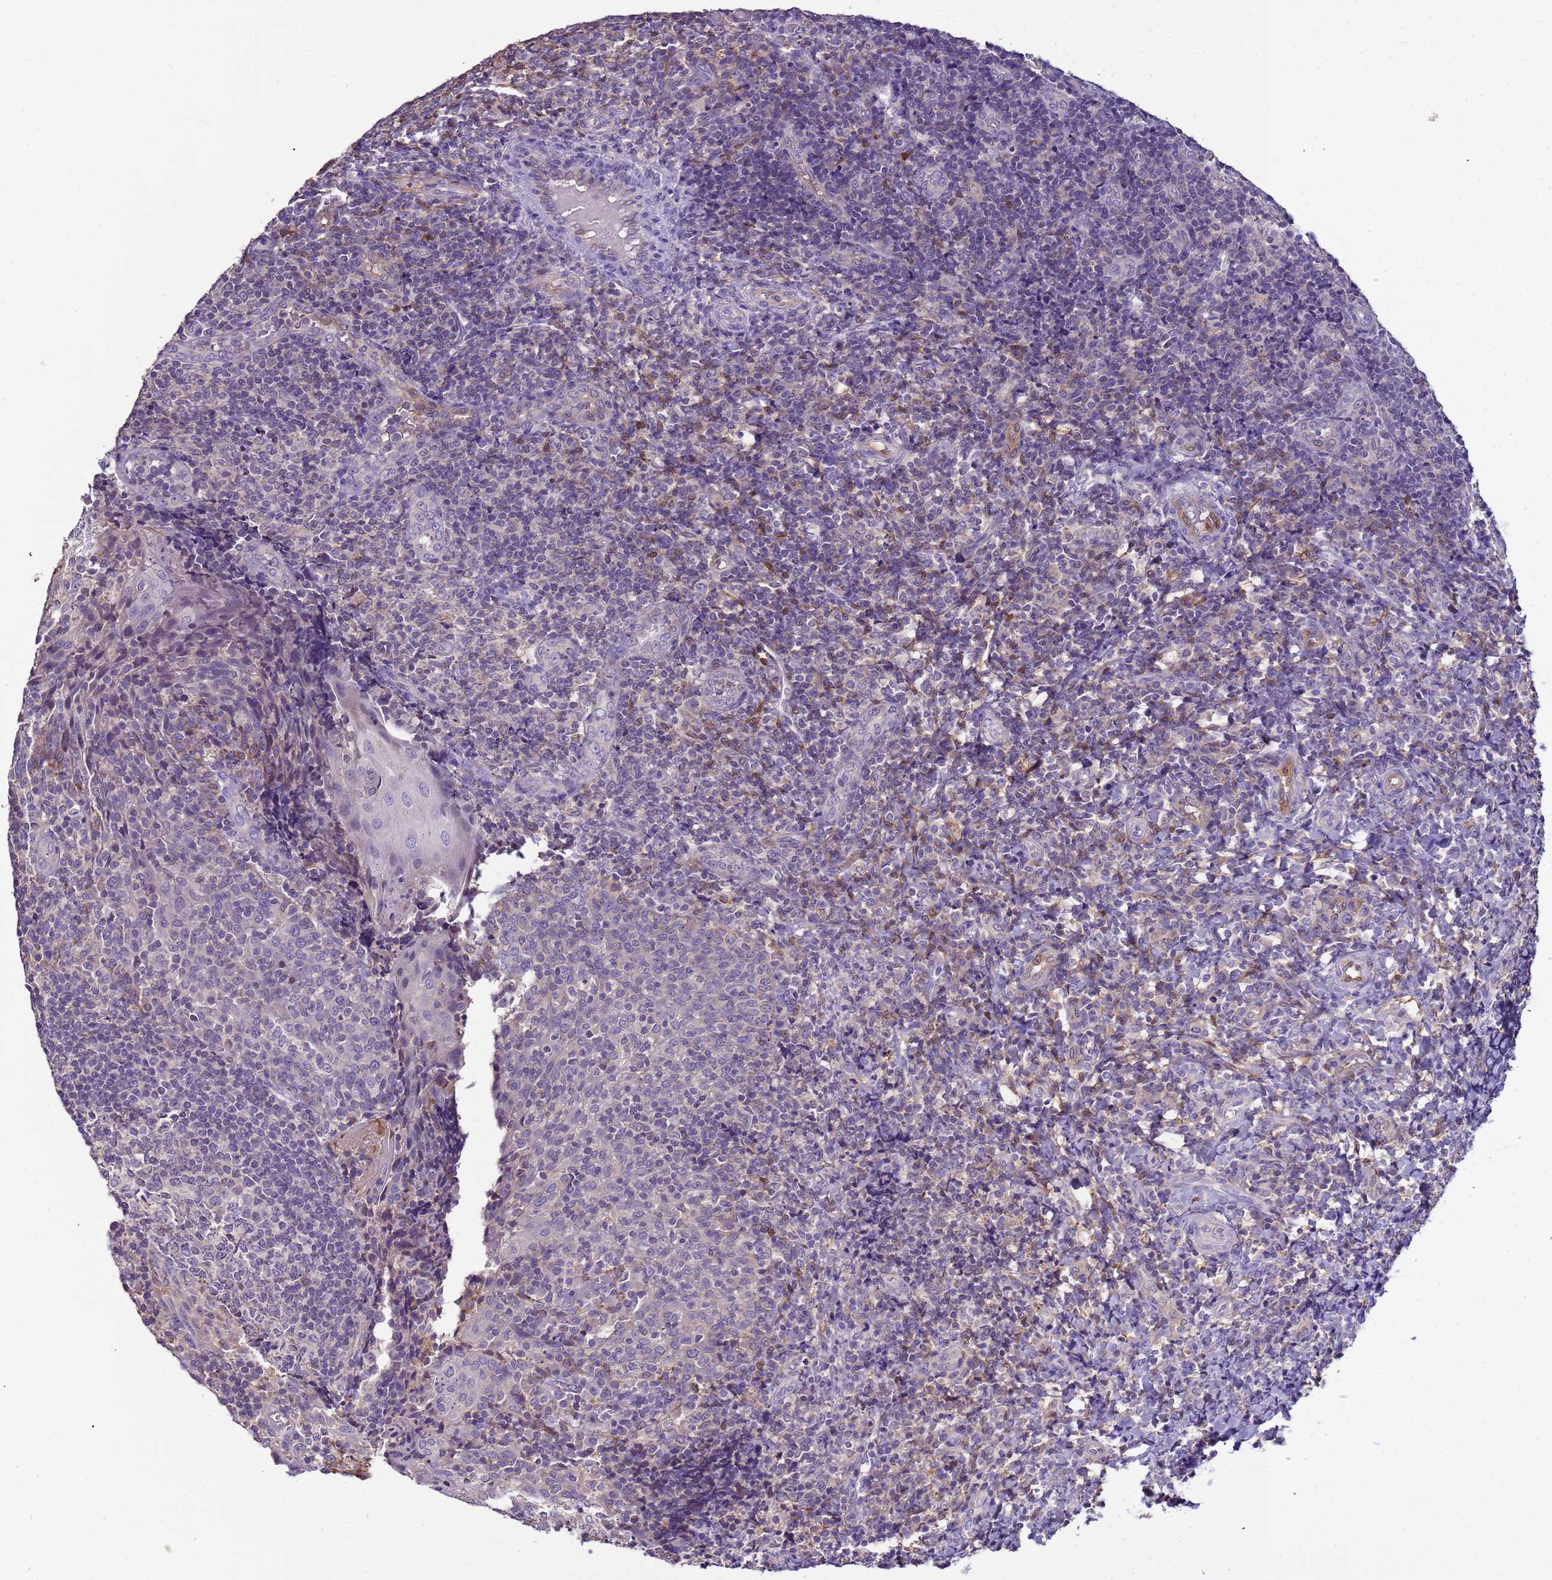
{"staining": {"intensity": "negative", "quantity": "none", "location": "none"}, "tissue": "tonsil", "cell_type": "Germinal center cells", "image_type": "normal", "snomed": [{"axis": "morphology", "description": "Normal tissue, NOS"}, {"axis": "topography", "description": "Tonsil"}], "caption": "Protein analysis of benign tonsil shows no significant expression in germinal center cells. (IHC, brightfield microscopy, high magnification).", "gene": "PLCXD3", "patient": {"sex": "female", "age": 19}}